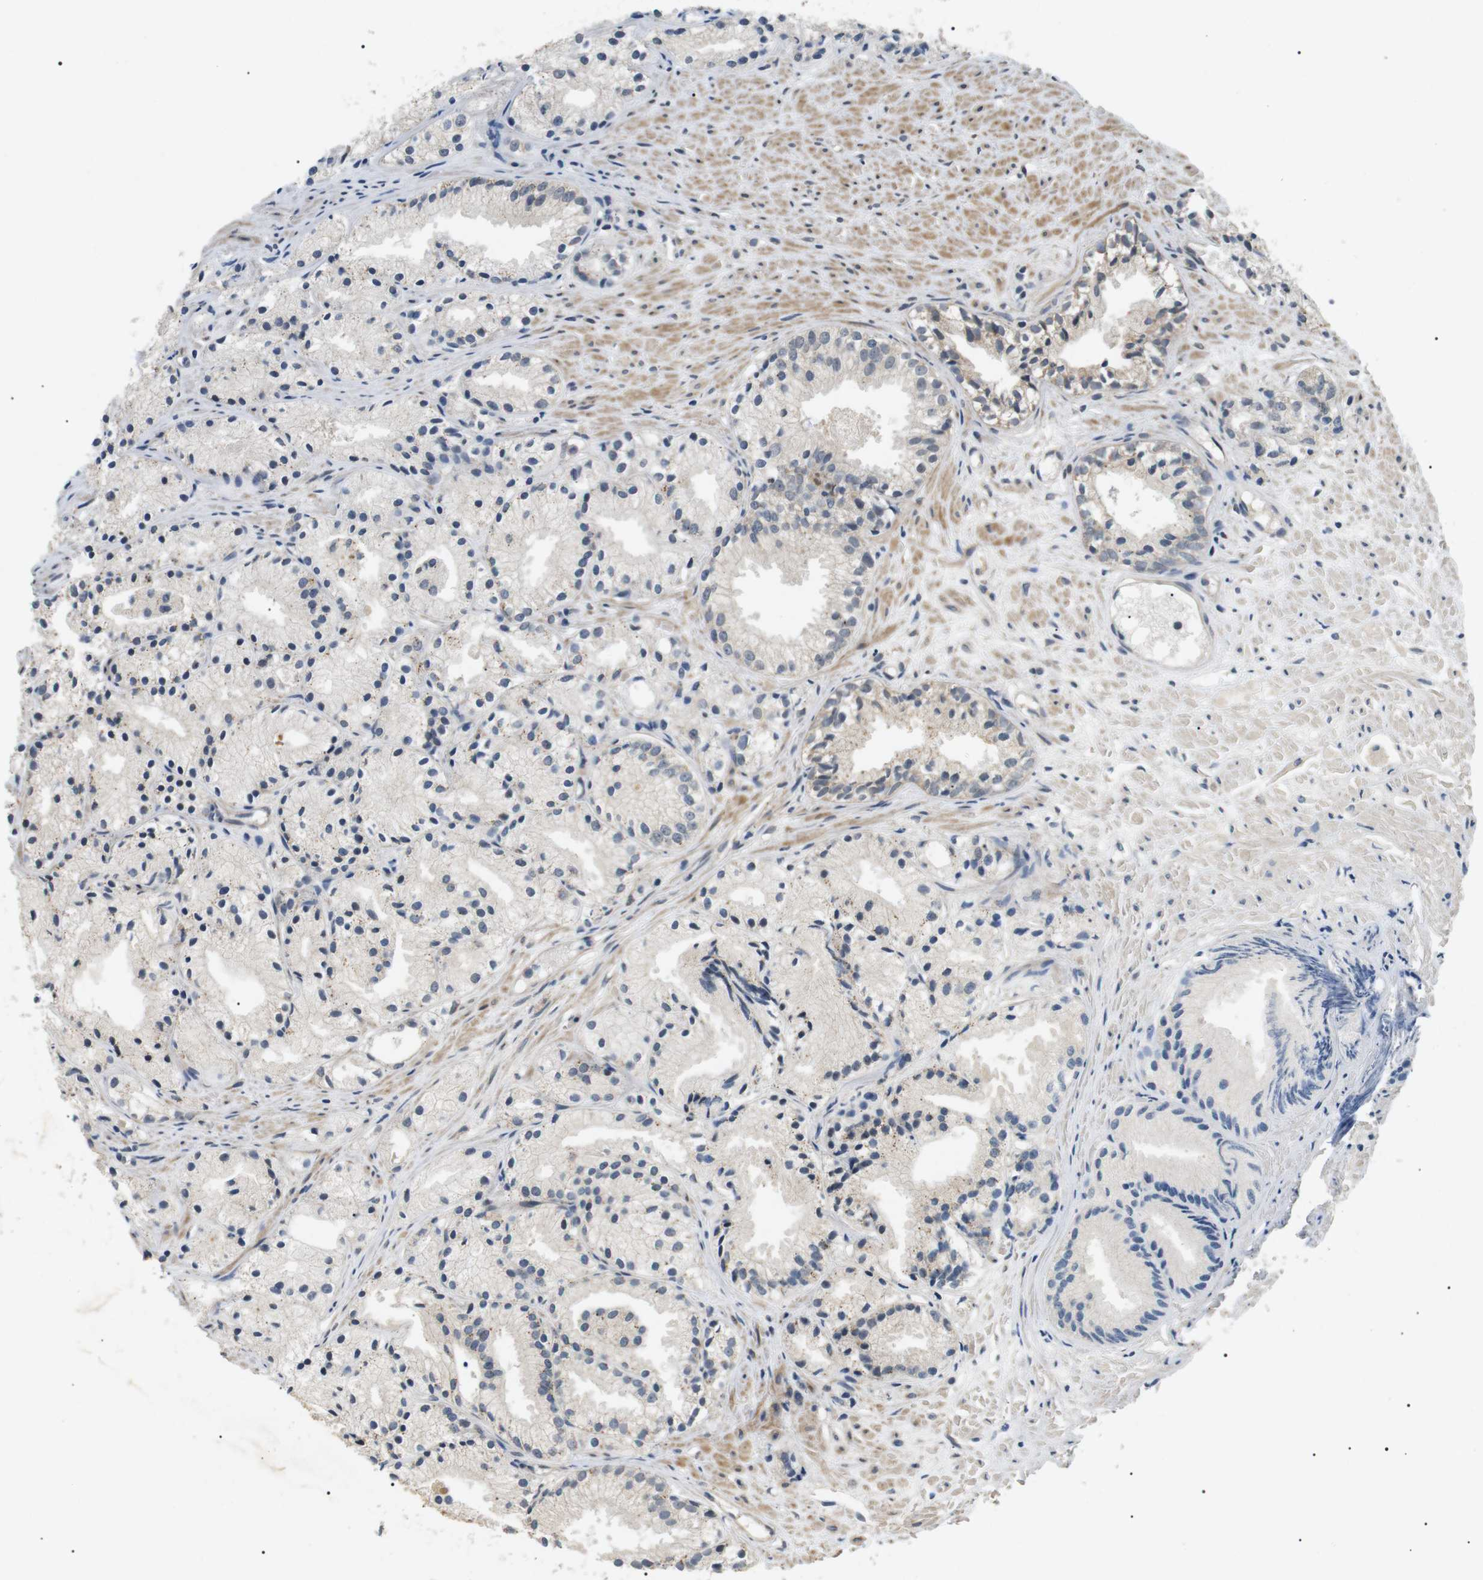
{"staining": {"intensity": "negative", "quantity": "none", "location": "none"}, "tissue": "prostate cancer", "cell_type": "Tumor cells", "image_type": "cancer", "snomed": [{"axis": "morphology", "description": "Adenocarcinoma, Low grade"}, {"axis": "topography", "description": "Prostate"}], "caption": "This micrograph is of prostate low-grade adenocarcinoma stained with IHC to label a protein in brown with the nuclei are counter-stained blue. There is no positivity in tumor cells.", "gene": "HSPA13", "patient": {"sex": "male", "age": 72}}